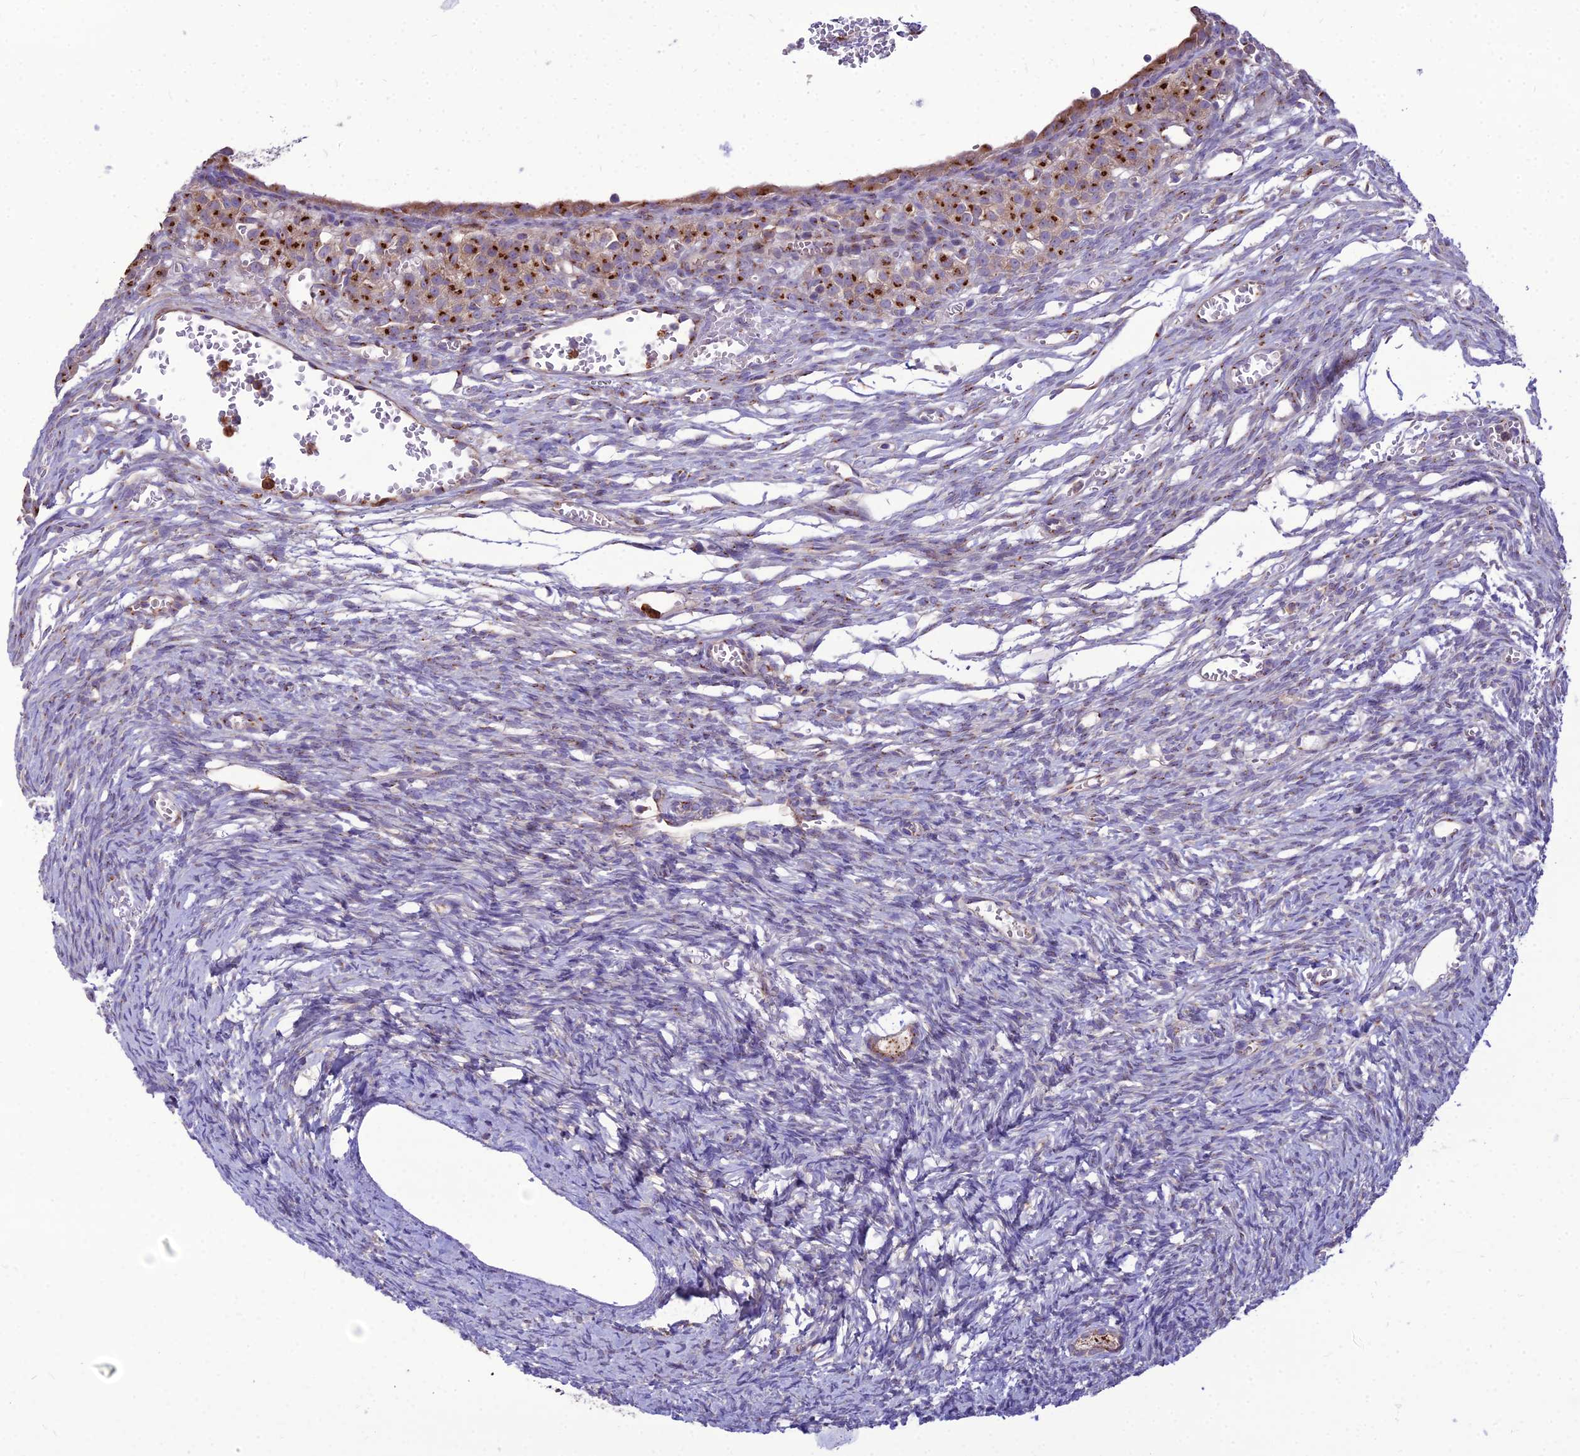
{"staining": {"intensity": "moderate", "quantity": "25%-75%", "location": "cytoplasmic/membranous"}, "tissue": "ovary", "cell_type": "Follicle cells", "image_type": "normal", "snomed": [{"axis": "morphology", "description": "Normal tissue, NOS"}, {"axis": "topography", "description": "Ovary"}], "caption": "Normal ovary was stained to show a protein in brown. There is medium levels of moderate cytoplasmic/membranous positivity in about 25%-75% of follicle cells.", "gene": "SPRYD7", "patient": {"sex": "female", "age": 39}}